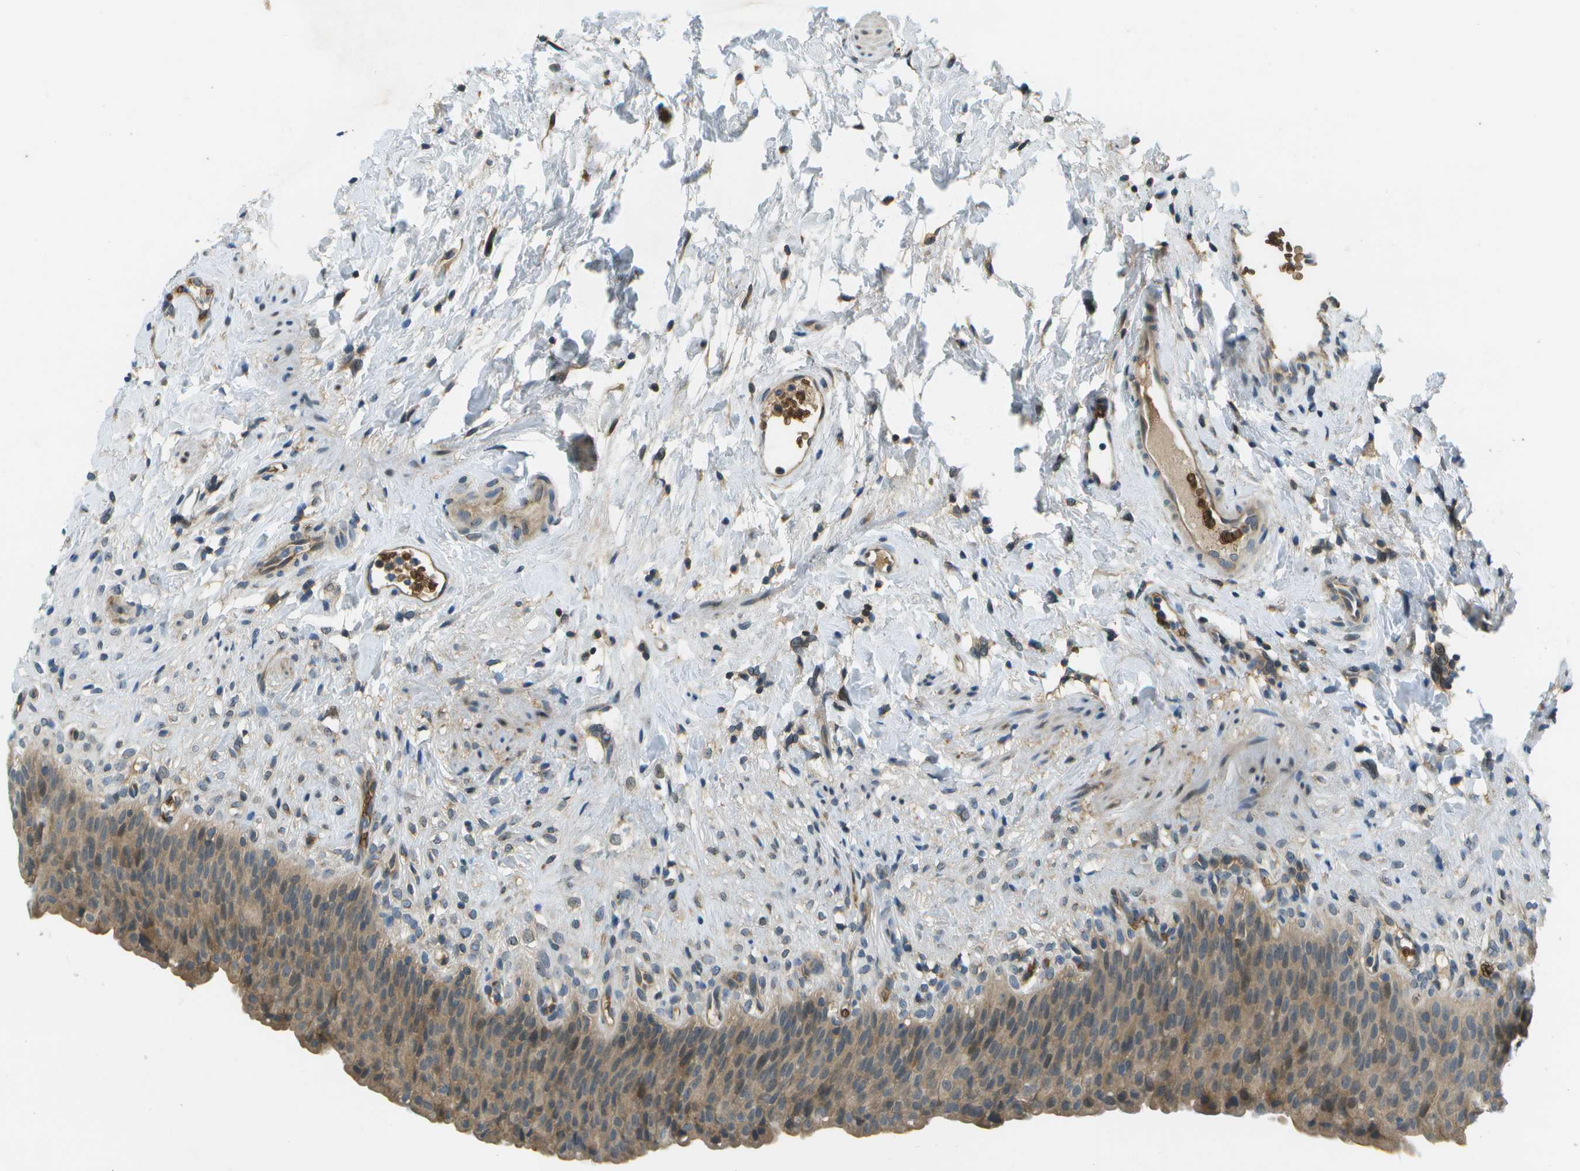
{"staining": {"intensity": "moderate", "quantity": "25%-75%", "location": "cytoplasmic/membranous"}, "tissue": "urinary bladder", "cell_type": "Urothelial cells", "image_type": "normal", "snomed": [{"axis": "morphology", "description": "Normal tissue, NOS"}, {"axis": "topography", "description": "Urinary bladder"}], "caption": "IHC of normal urinary bladder reveals medium levels of moderate cytoplasmic/membranous positivity in about 25%-75% of urothelial cells. The protein is shown in brown color, while the nuclei are stained blue.", "gene": "CTIF", "patient": {"sex": "female", "age": 79}}